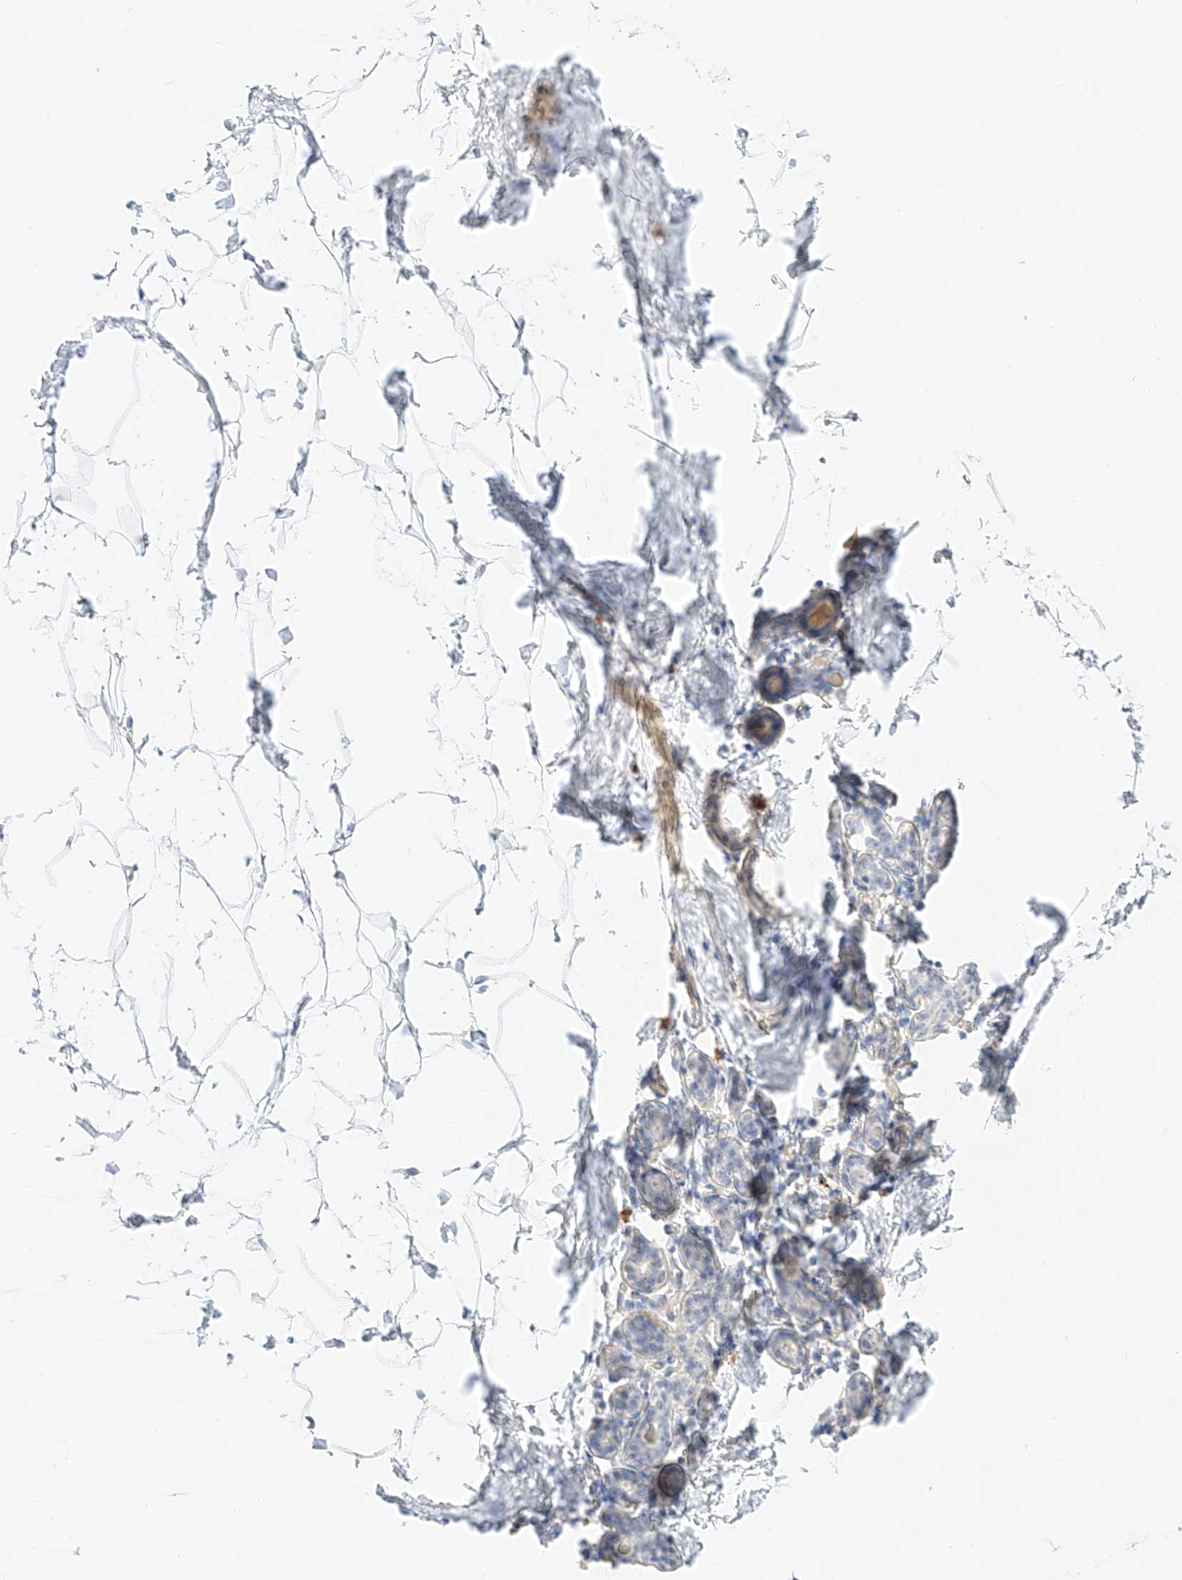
{"staining": {"intensity": "negative", "quantity": "none", "location": "none"}, "tissue": "breast", "cell_type": "Adipocytes", "image_type": "normal", "snomed": [{"axis": "morphology", "description": "Normal tissue, NOS"}, {"axis": "morphology", "description": "Lobular carcinoma"}, {"axis": "topography", "description": "Breast"}], "caption": "The immunohistochemistry photomicrograph has no significant staining in adipocytes of breast.", "gene": "CDCP2", "patient": {"sex": "female", "age": 62}}